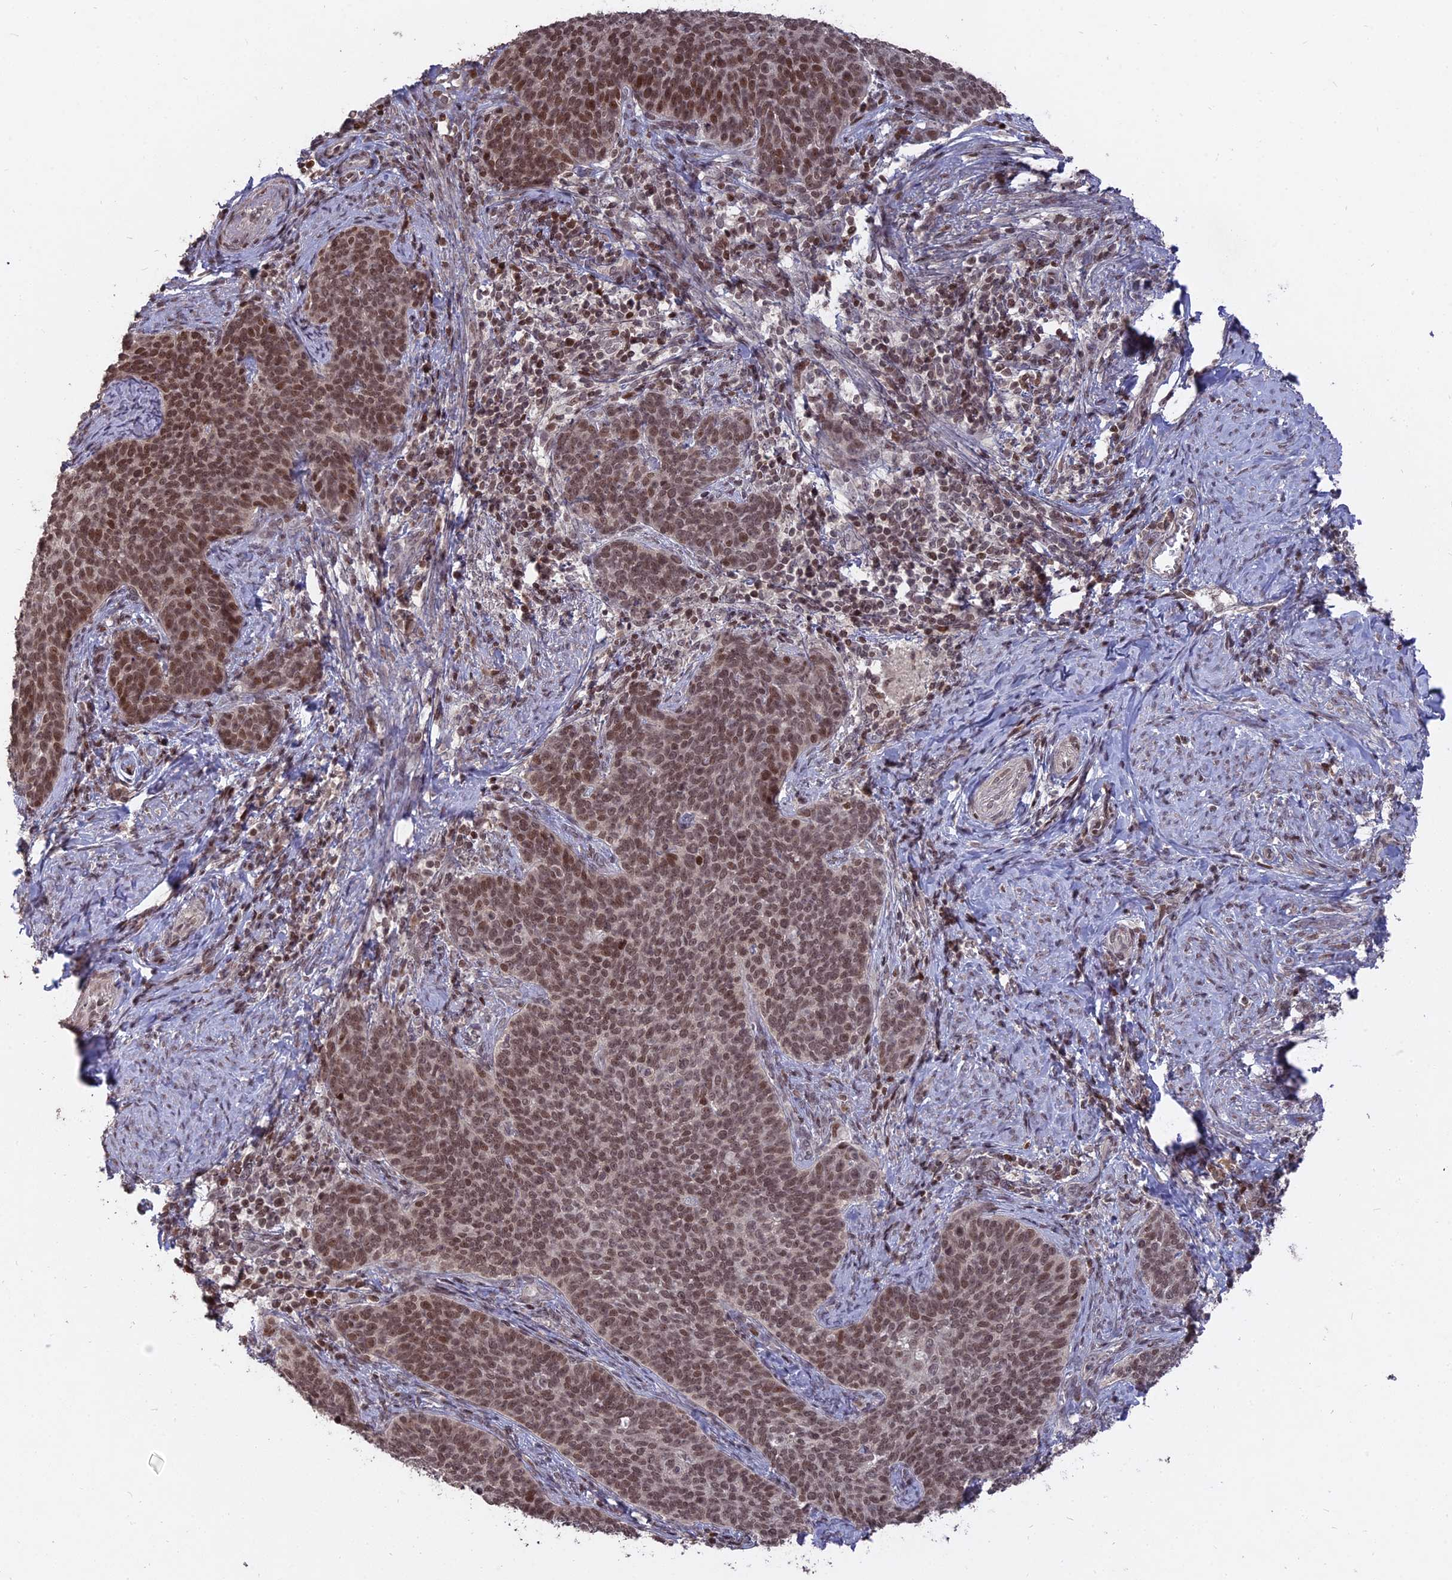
{"staining": {"intensity": "moderate", "quantity": ">75%", "location": "nuclear"}, "tissue": "cervical cancer", "cell_type": "Tumor cells", "image_type": "cancer", "snomed": [{"axis": "morphology", "description": "Normal tissue, NOS"}, {"axis": "morphology", "description": "Squamous cell carcinoma, NOS"}, {"axis": "topography", "description": "Cervix"}], "caption": "Immunohistochemistry histopathology image of neoplastic tissue: cervical squamous cell carcinoma stained using IHC displays medium levels of moderate protein expression localized specifically in the nuclear of tumor cells, appearing as a nuclear brown color.", "gene": "NR1H3", "patient": {"sex": "female", "age": 39}}